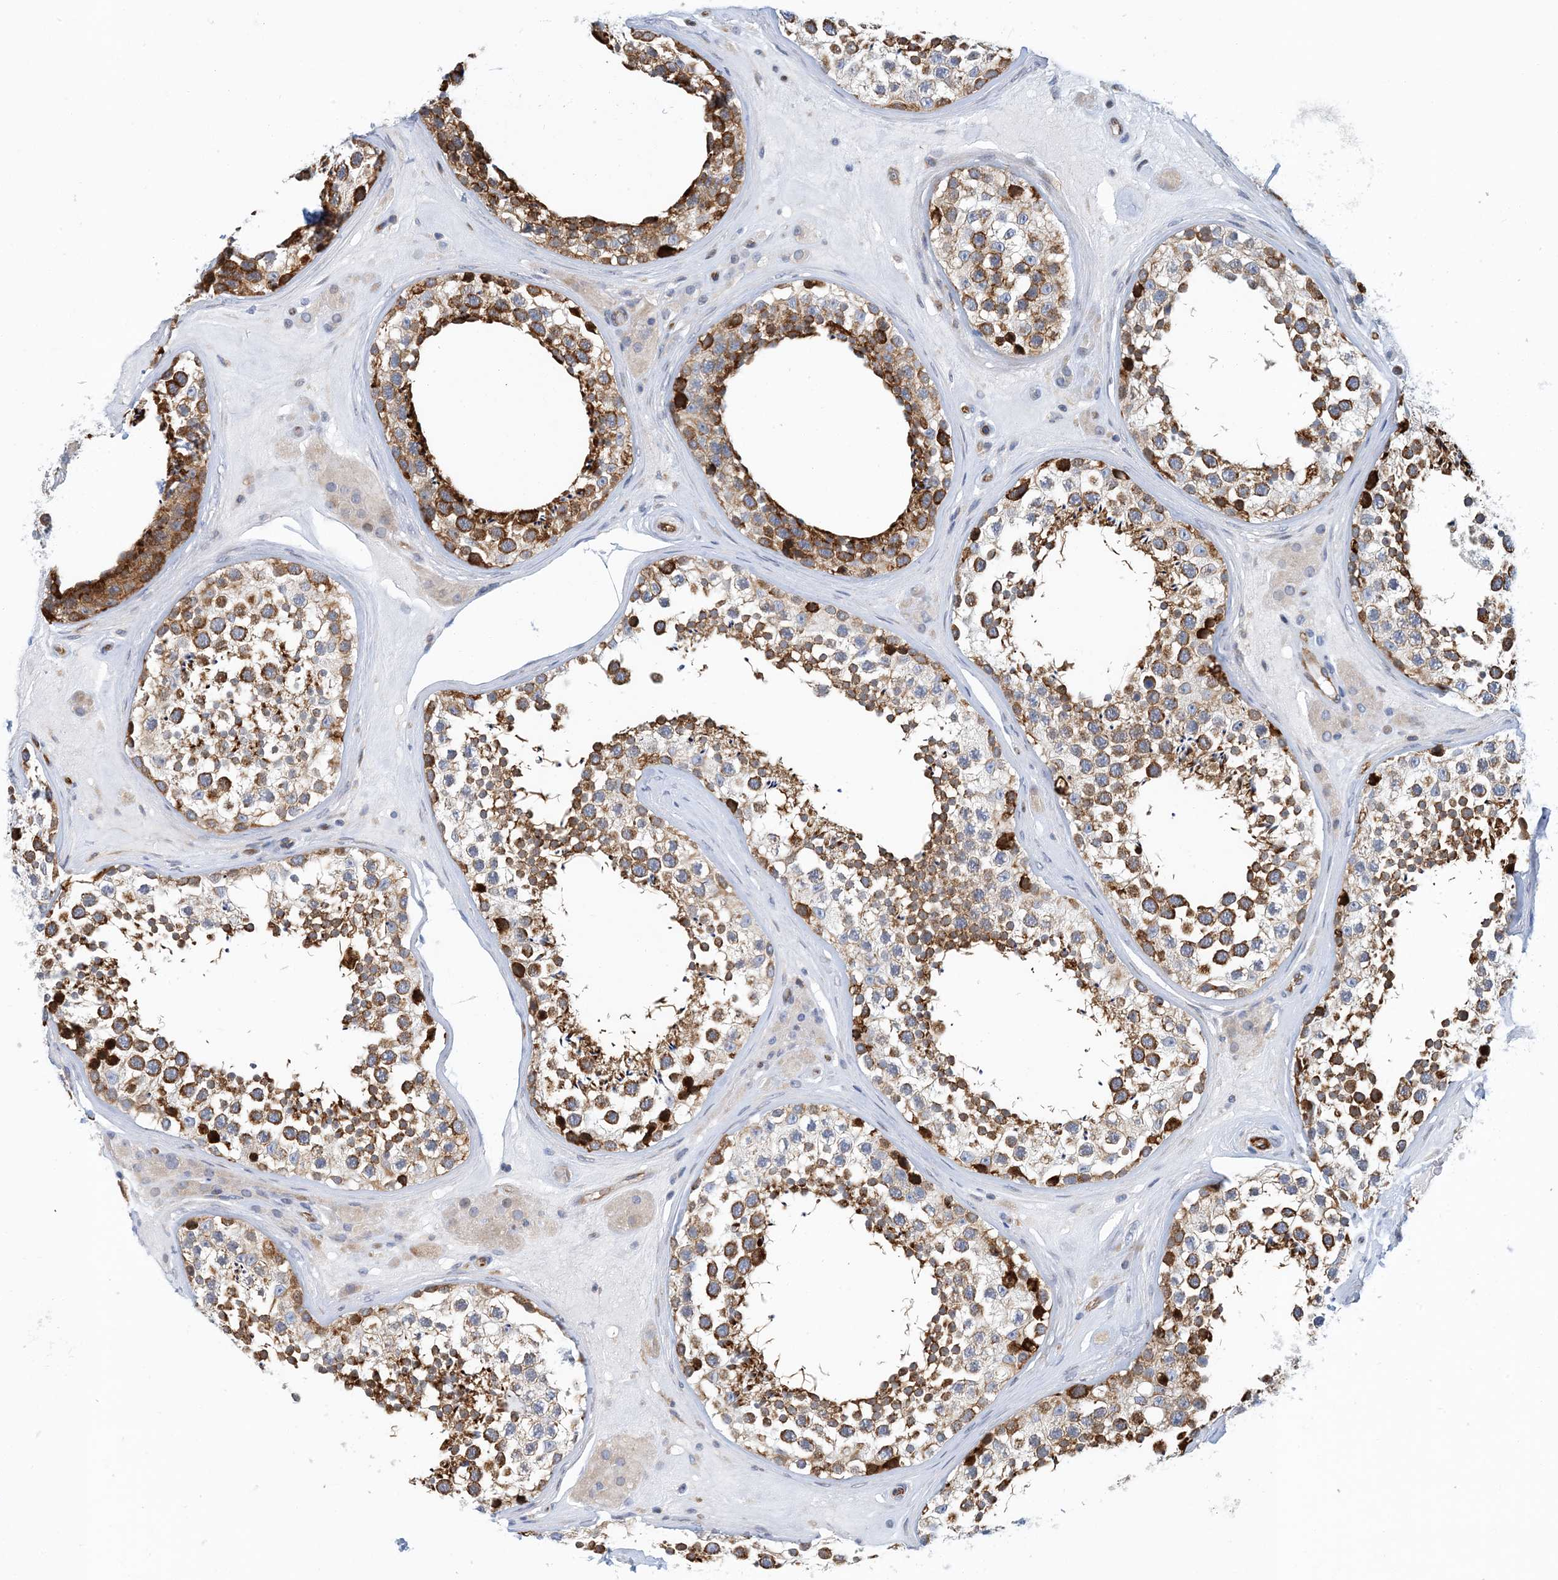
{"staining": {"intensity": "strong", "quantity": ">75%", "location": "cytoplasmic/membranous"}, "tissue": "testis", "cell_type": "Cells in seminiferous ducts", "image_type": "normal", "snomed": [{"axis": "morphology", "description": "Normal tissue, NOS"}, {"axis": "topography", "description": "Testis"}], "caption": "Immunohistochemical staining of benign testis displays strong cytoplasmic/membranous protein positivity in approximately >75% of cells in seminiferous ducts. (Stains: DAB in brown, nuclei in blue, Microscopy: brightfield microscopy at high magnification).", "gene": "PCDHA2", "patient": {"sex": "male", "age": 46}}